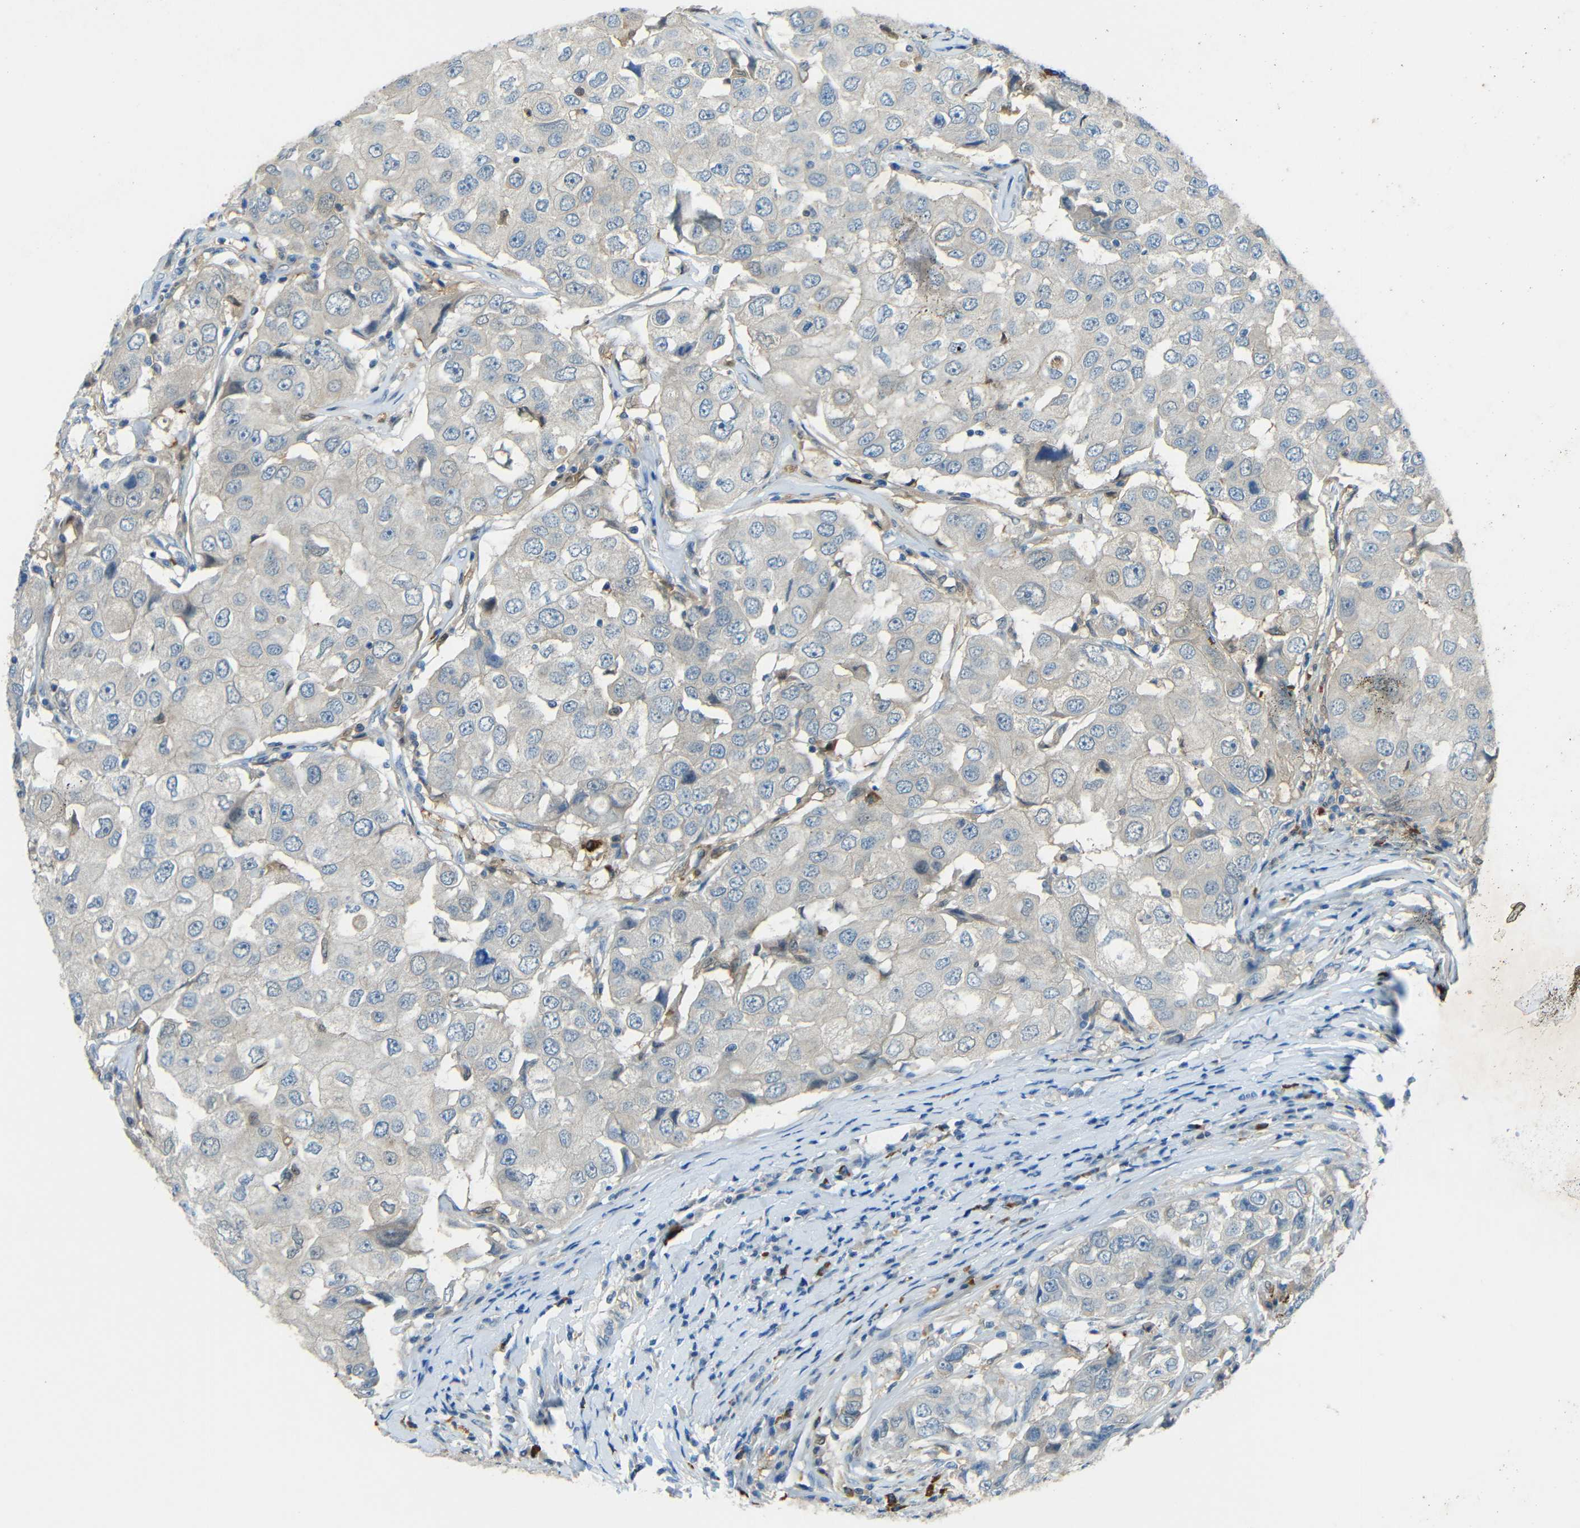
{"staining": {"intensity": "negative", "quantity": "none", "location": "none"}, "tissue": "breast cancer", "cell_type": "Tumor cells", "image_type": "cancer", "snomed": [{"axis": "morphology", "description": "Duct carcinoma"}, {"axis": "topography", "description": "Breast"}], "caption": "Tumor cells show no significant expression in breast intraductal carcinoma. (Stains: DAB immunohistochemistry with hematoxylin counter stain, Microscopy: brightfield microscopy at high magnification).", "gene": "CYP26B1", "patient": {"sex": "female", "age": 27}}